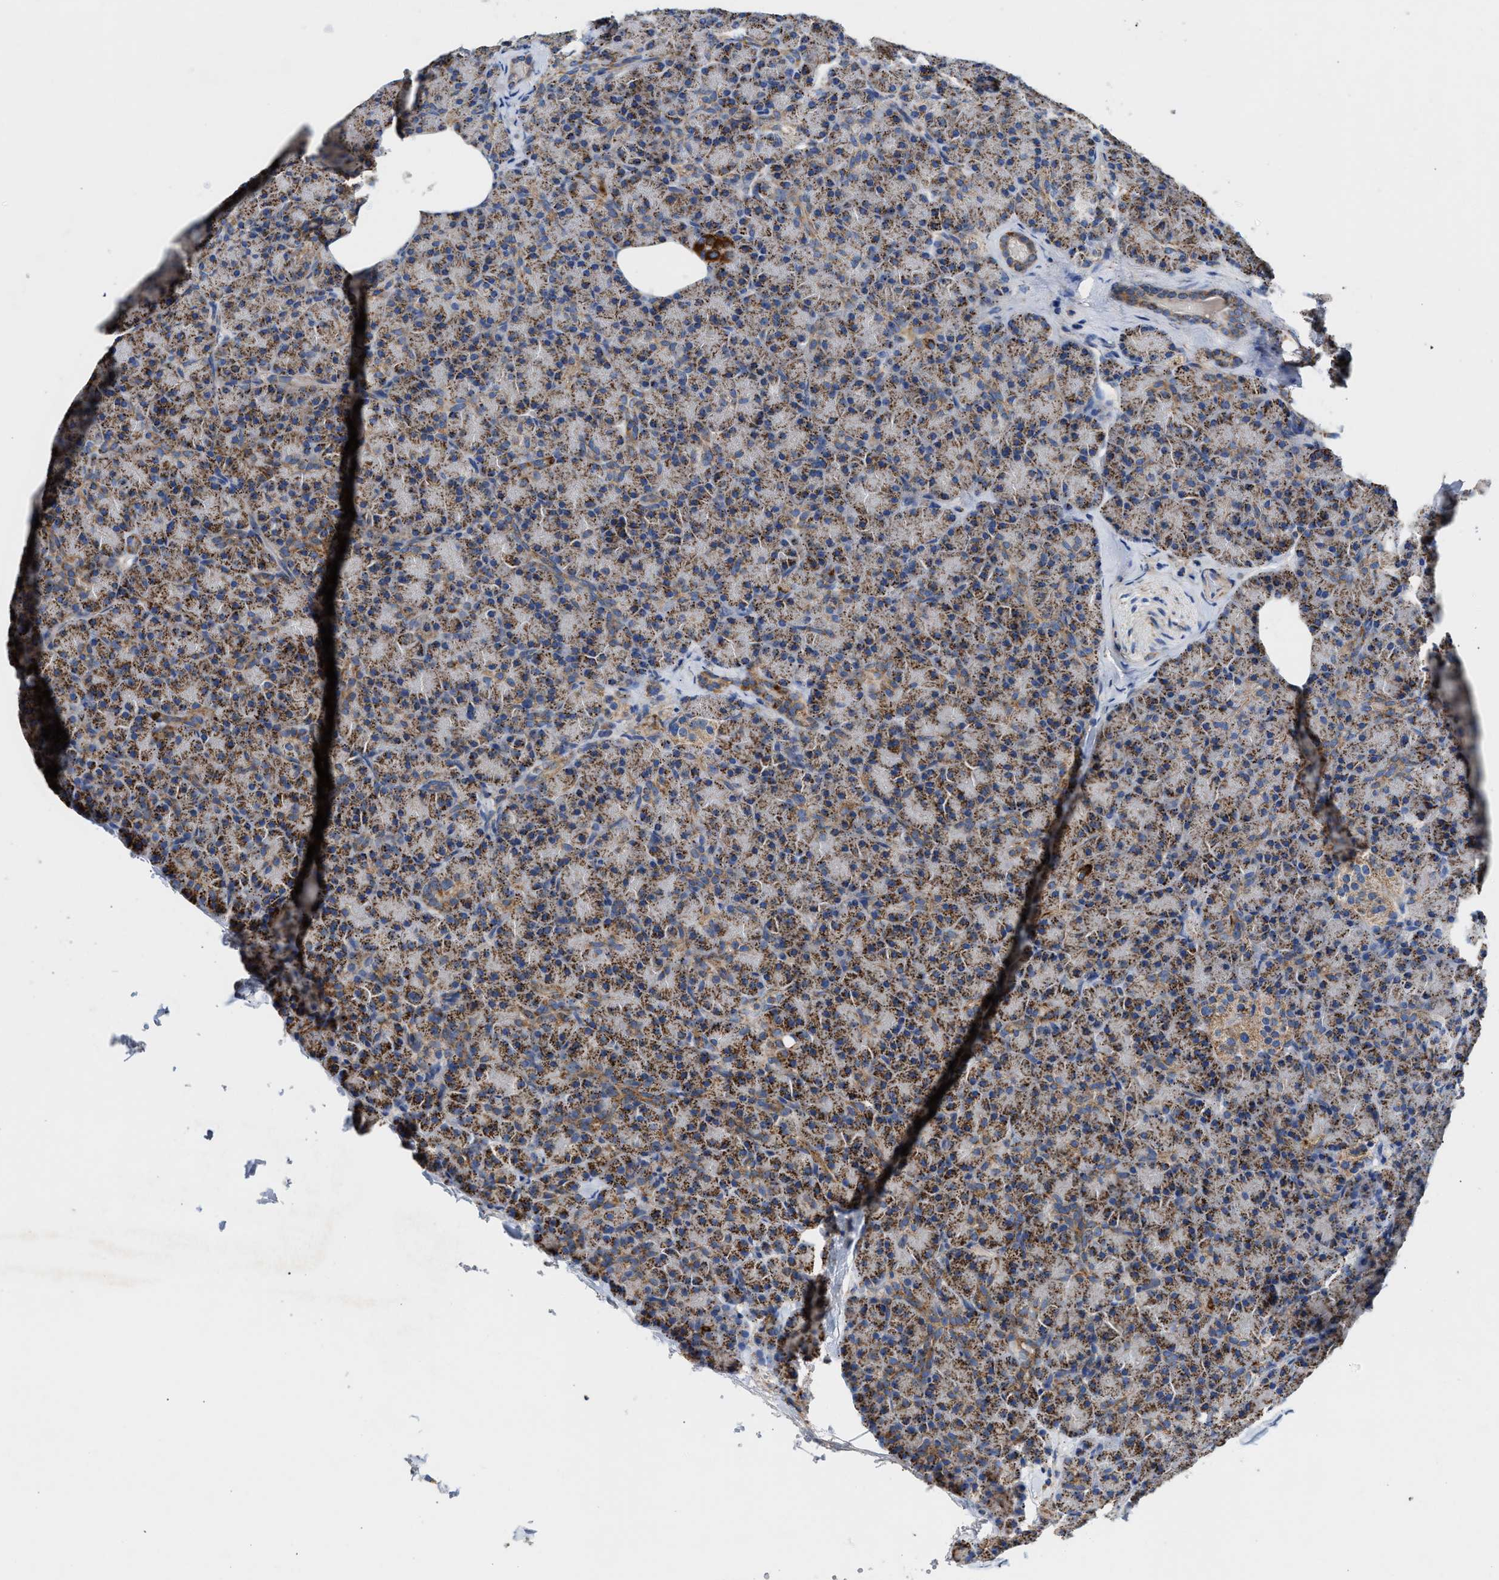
{"staining": {"intensity": "moderate", "quantity": ">75%", "location": "cytoplasmic/membranous"}, "tissue": "pancreas", "cell_type": "Exocrine glandular cells", "image_type": "normal", "snomed": [{"axis": "morphology", "description": "Normal tissue, NOS"}, {"axis": "topography", "description": "Pancreas"}], "caption": "This histopathology image reveals IHC staining of normal human pancreas, with medium moderate cytoplasmic/membranous expression in approximately >75% of exocrine glandular cells.", "gene": "MECR", "patient": {"sex": "female", "age": 43}}